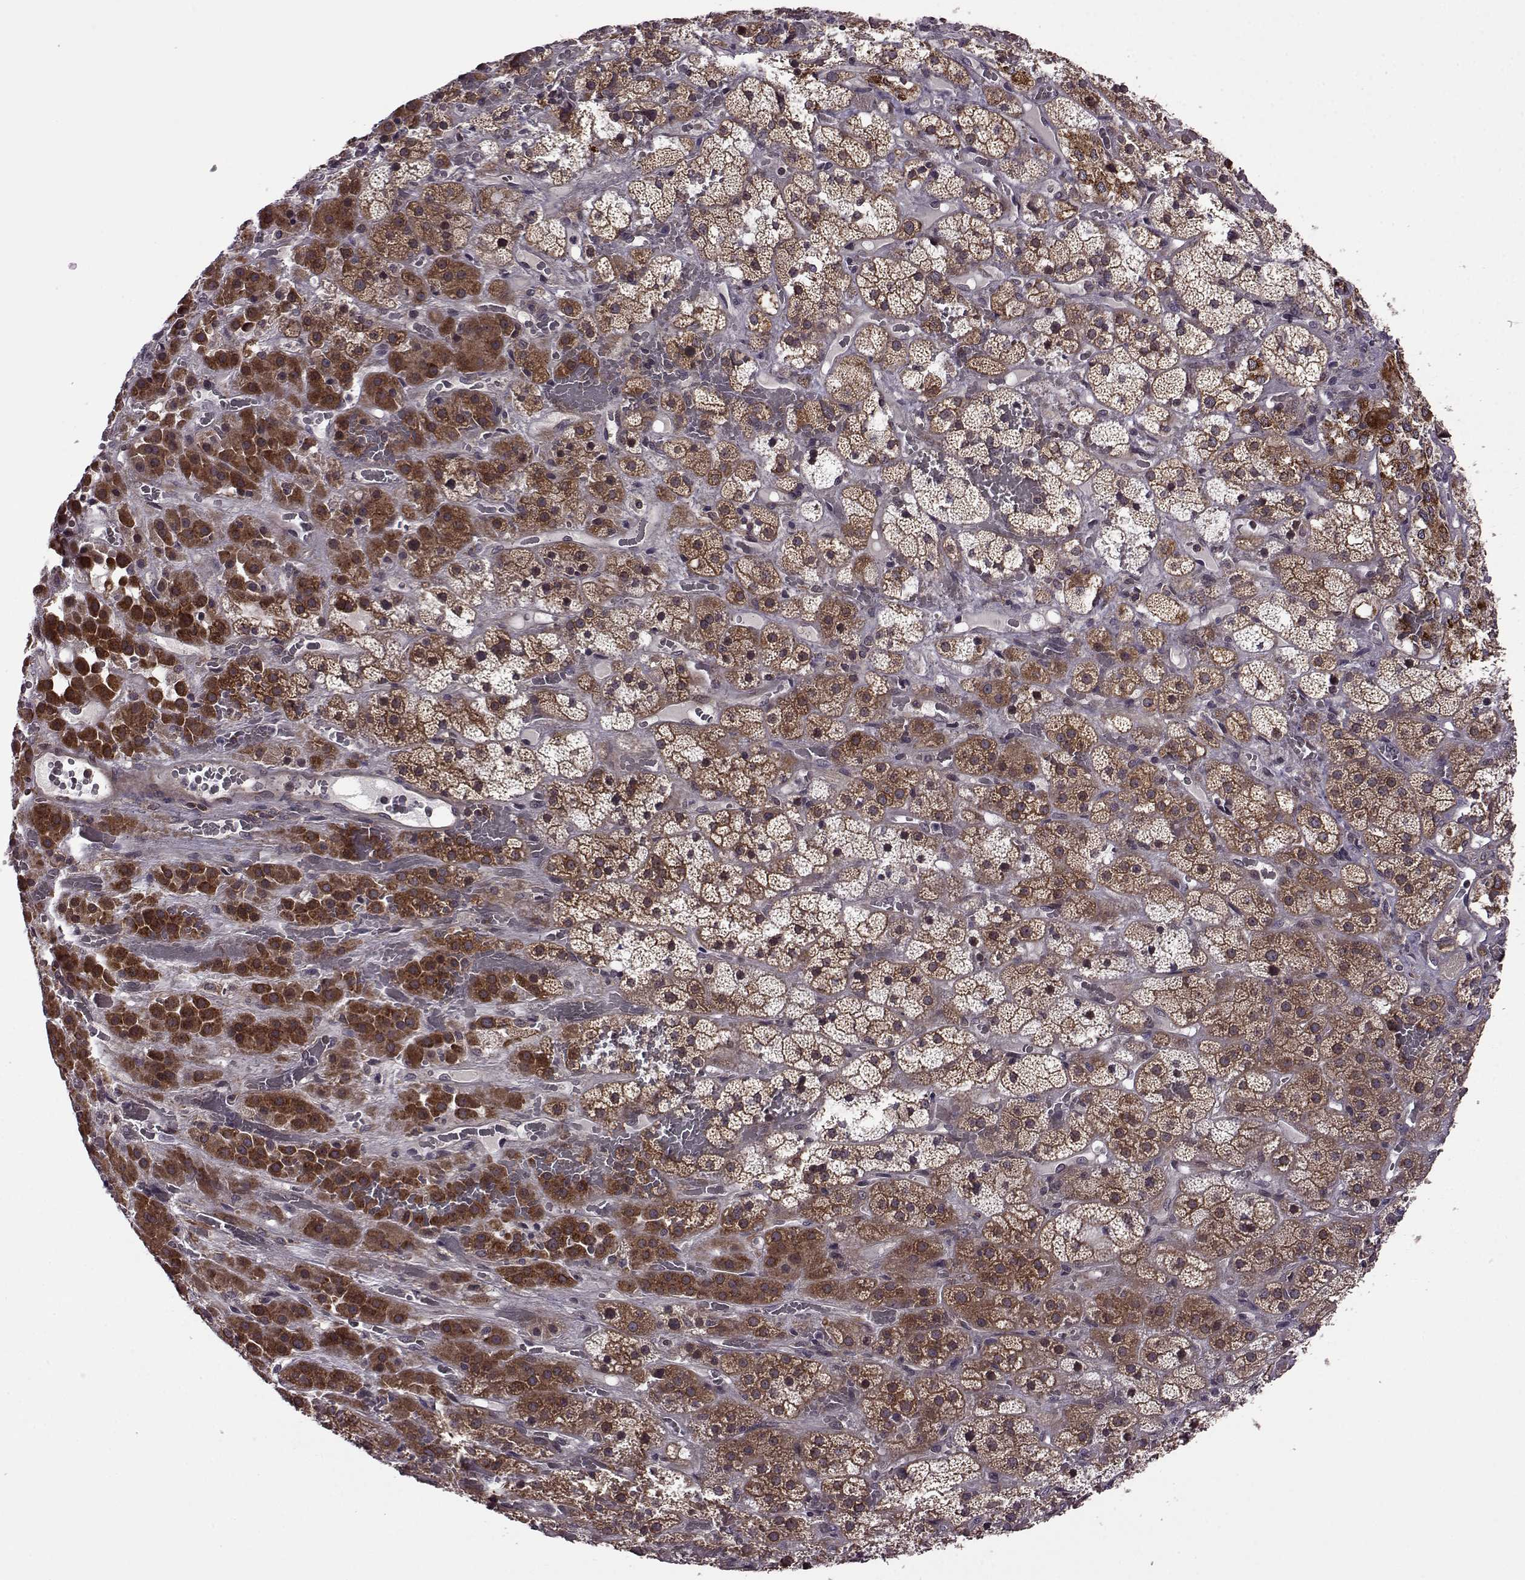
{"staining": {"intensity": "strong", "quantity": ">75%", "location": "cytoplasmic/membranous"}, "tissue": "adrenal gland", "cell_type": "Glandular cells", "image_type": "normal", "snomed": [{"axis": "morphology", "description": "Normal tissue, NOS"}, {"axis": "topography", "description": "Adrenal gland"}], "caption": "Unremarkable adrenal gland reveals strong cytoplasmic/membranous positivity in approximately >75% of glandular cells, visualized by immunohistochemistry.", "gene": "URI1", "patient": {"sex": "male", "age": 57}}